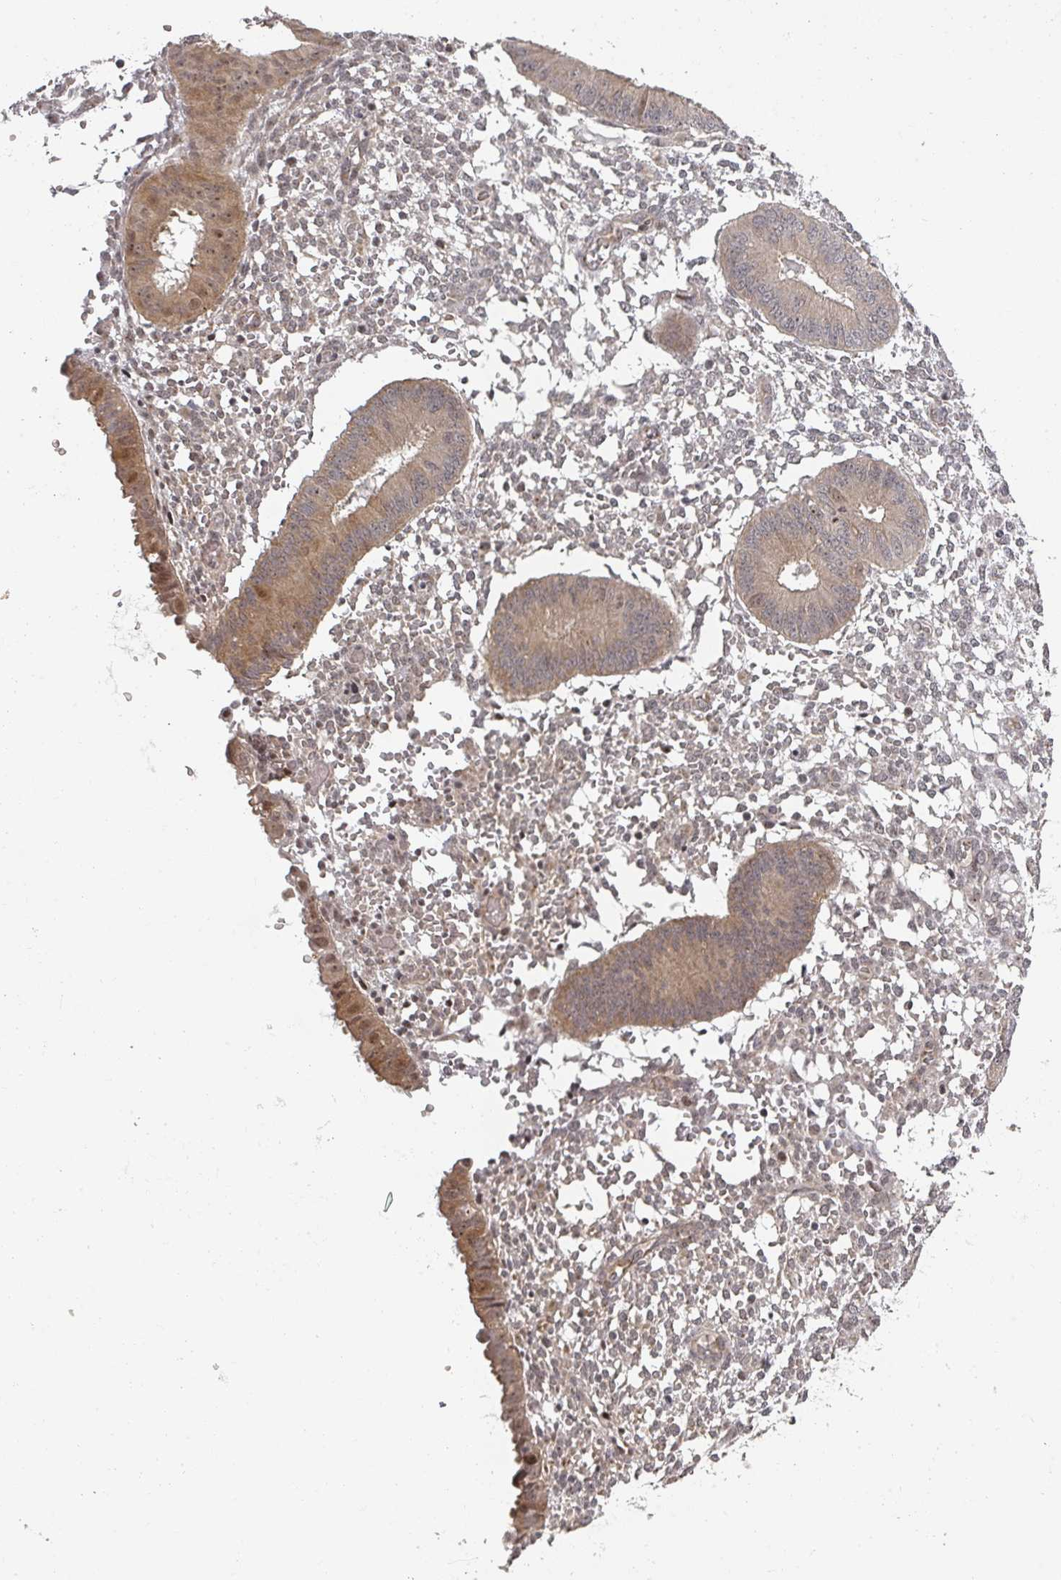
{"staining": {"intensity": "weak", "quantity": "25%-75%", "location": "cytoplasmic/membranous,nuclear"}, "tissue": "endometrium", "cell_type": "Cells in endometrial stroma", "image_type": "normal", "snomed": [{"axis": "morphology", "description": "Normal tissue, NOS"}, {"axis": "topography", "description": "Endometrium"}], "caption": "A micrograph showing weak cytoplasmic/membranous,nuclear staining in approximately 25%-75% of cells in endometrial stroma in unremarkable endometrium, as visualized by brown immunohistochemical staining.", "gene": "KIF1C", "patient": {"sex": "female", "age": 49}}